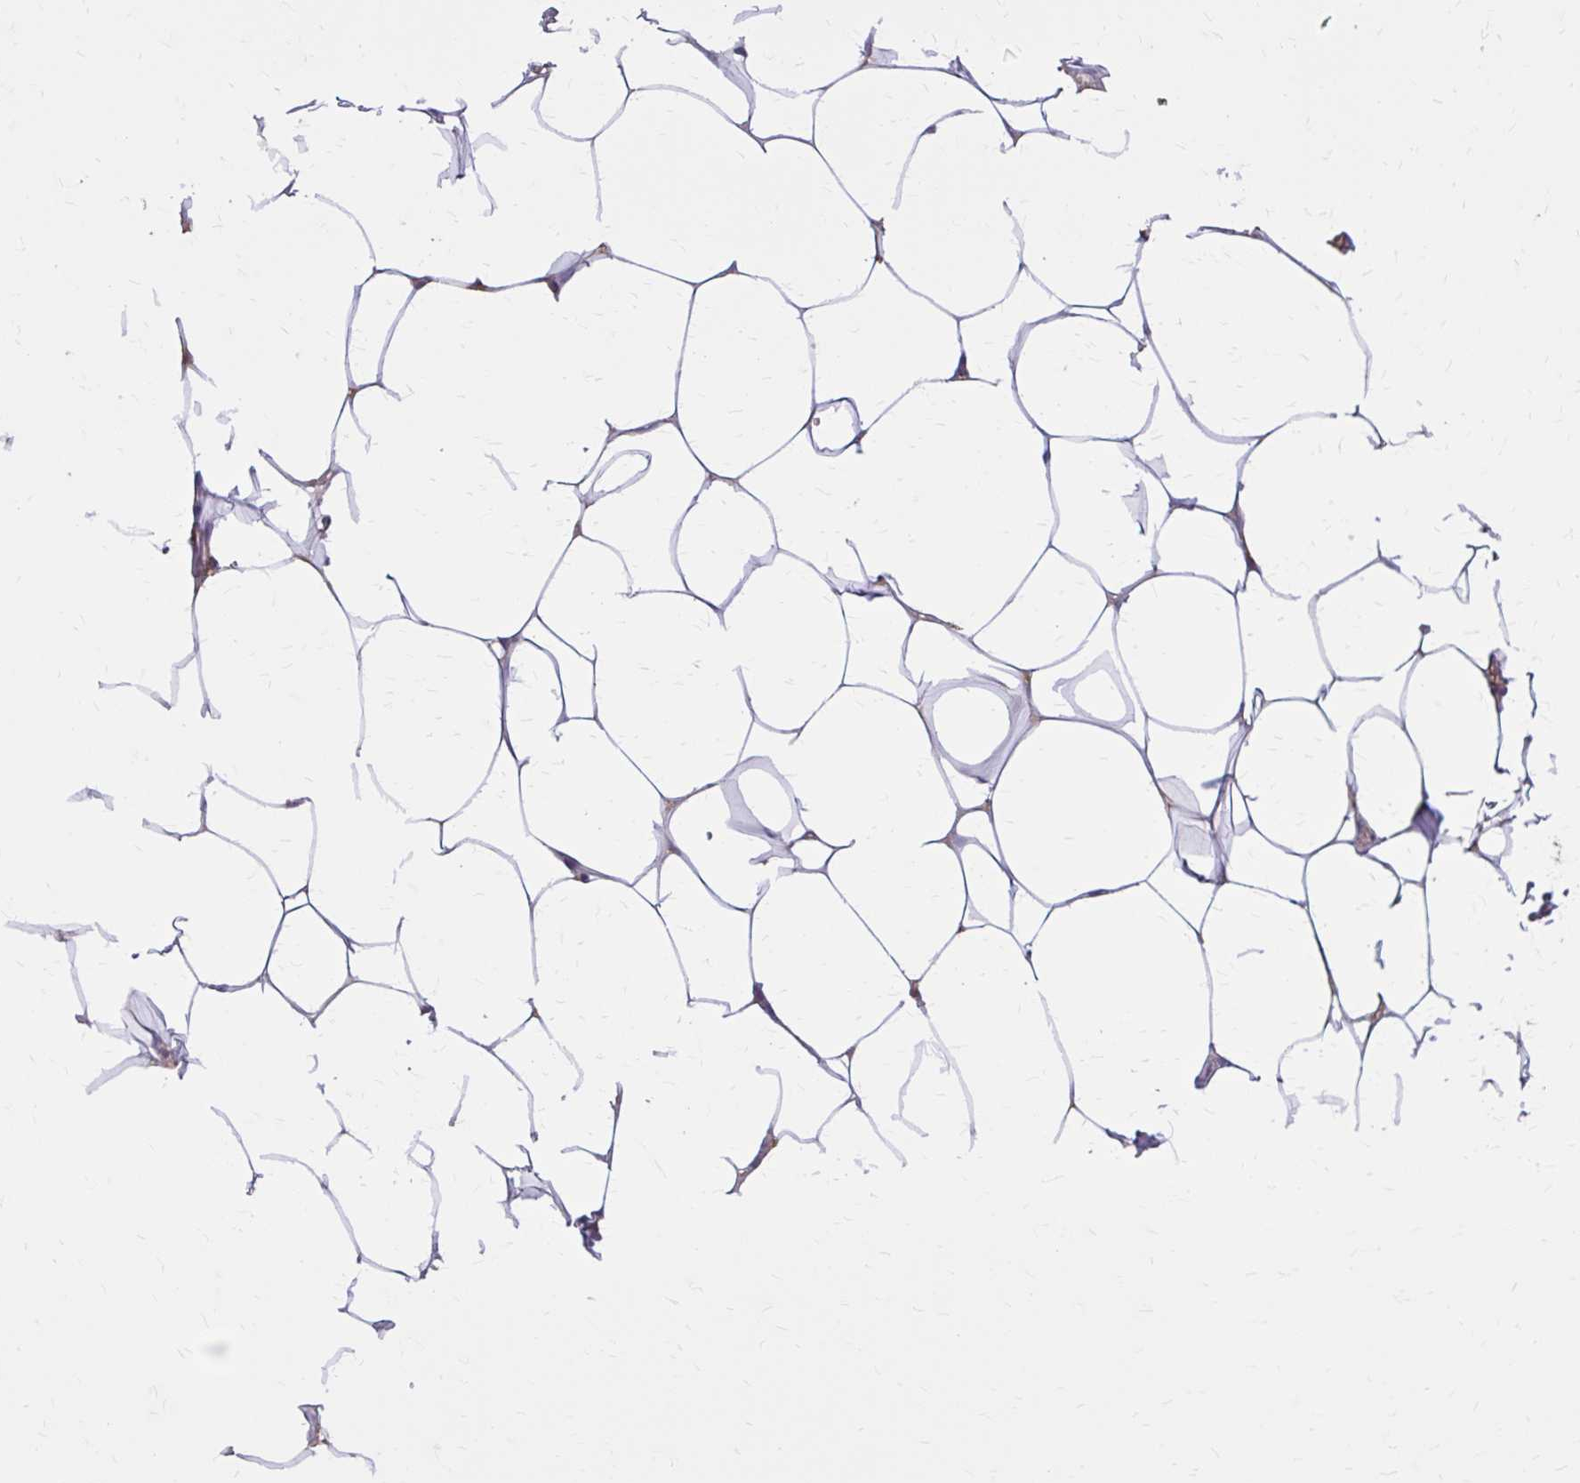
{"staining": {"intensity": "negative", "quantity": "none", "location": "none"}, "tissue": "breast", "cell_type": "Adipocytes", "image_type": "normal", "snomed": [{"axis": "morphology", "description": "Normal tissue, NOS"}, {"axis": "topography", "description": "Breast"}], "caption": "Immunohistochemical staining of normal human breast shows no significant staining in adipocytes. The staining was performed using DAB (3,3'-diaminobenzidine) to visualize the protein expression in brown, while the nuclei were stained in blue with hematoxylin (Magnification: 20x).", "gene": "NRBF2", "patient": {"sex": "female", "age": 27}}